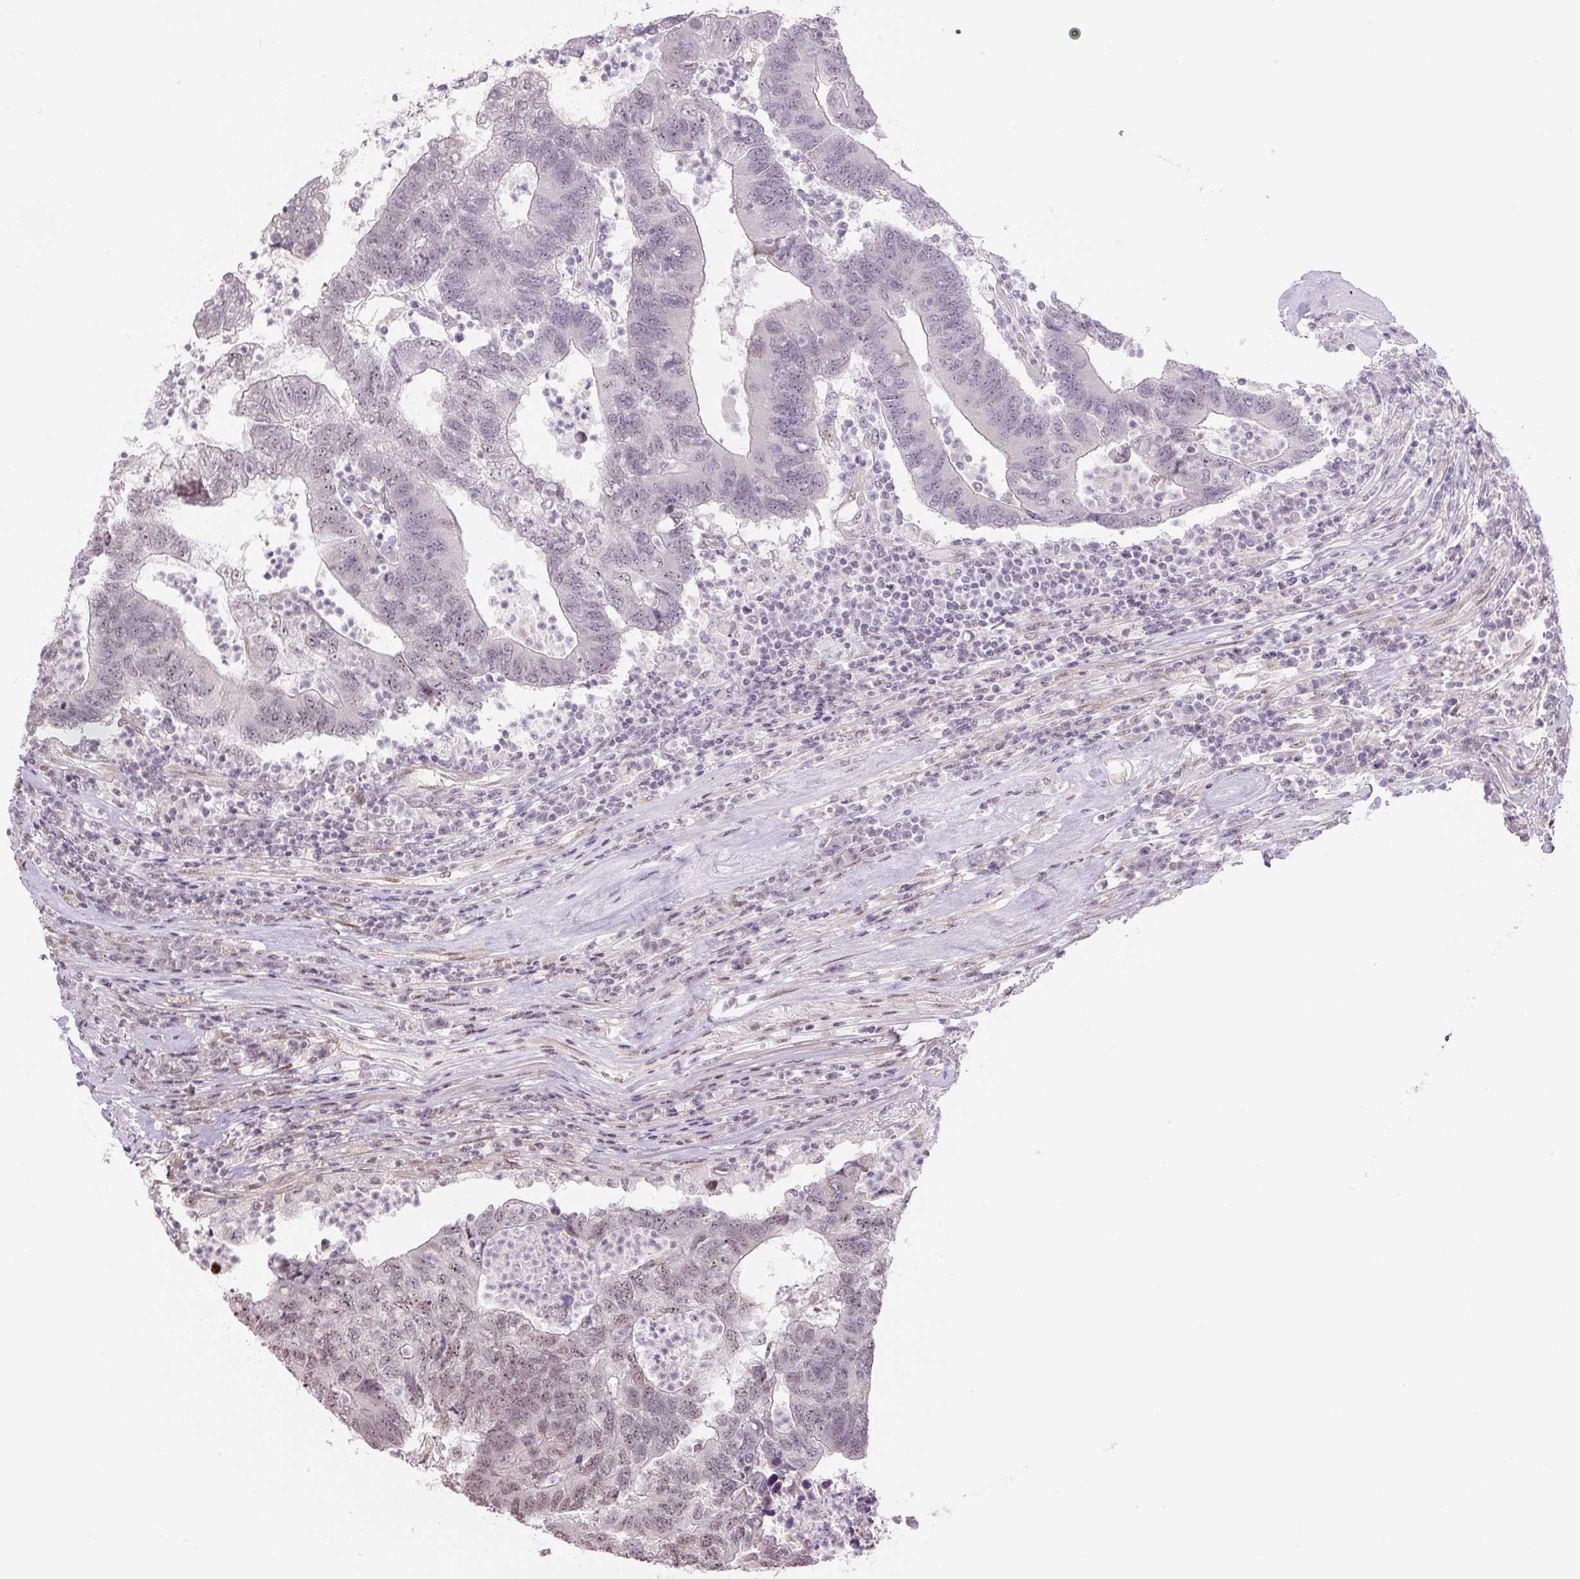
{"staining": {"intensity": "moderate", "quantity": "<25%", "location": "nuclear"}, "tissue": "colorectal cancer", "cell_type": "Tumor cells", "image_type": "cancer", "snomed": [{"axis": "morphology", "description": "Adenocarcinoma, NOS"}, {"axis": "topography", "description": "Colon"}], "caption": "Moderate nuclear protein positivity is appreciated in approximately <25% of tumor cells in colorectal cancer (adenocarcinoma).", "gene": "TCFL5", "patient": {"sex": "female", "age": 48}}